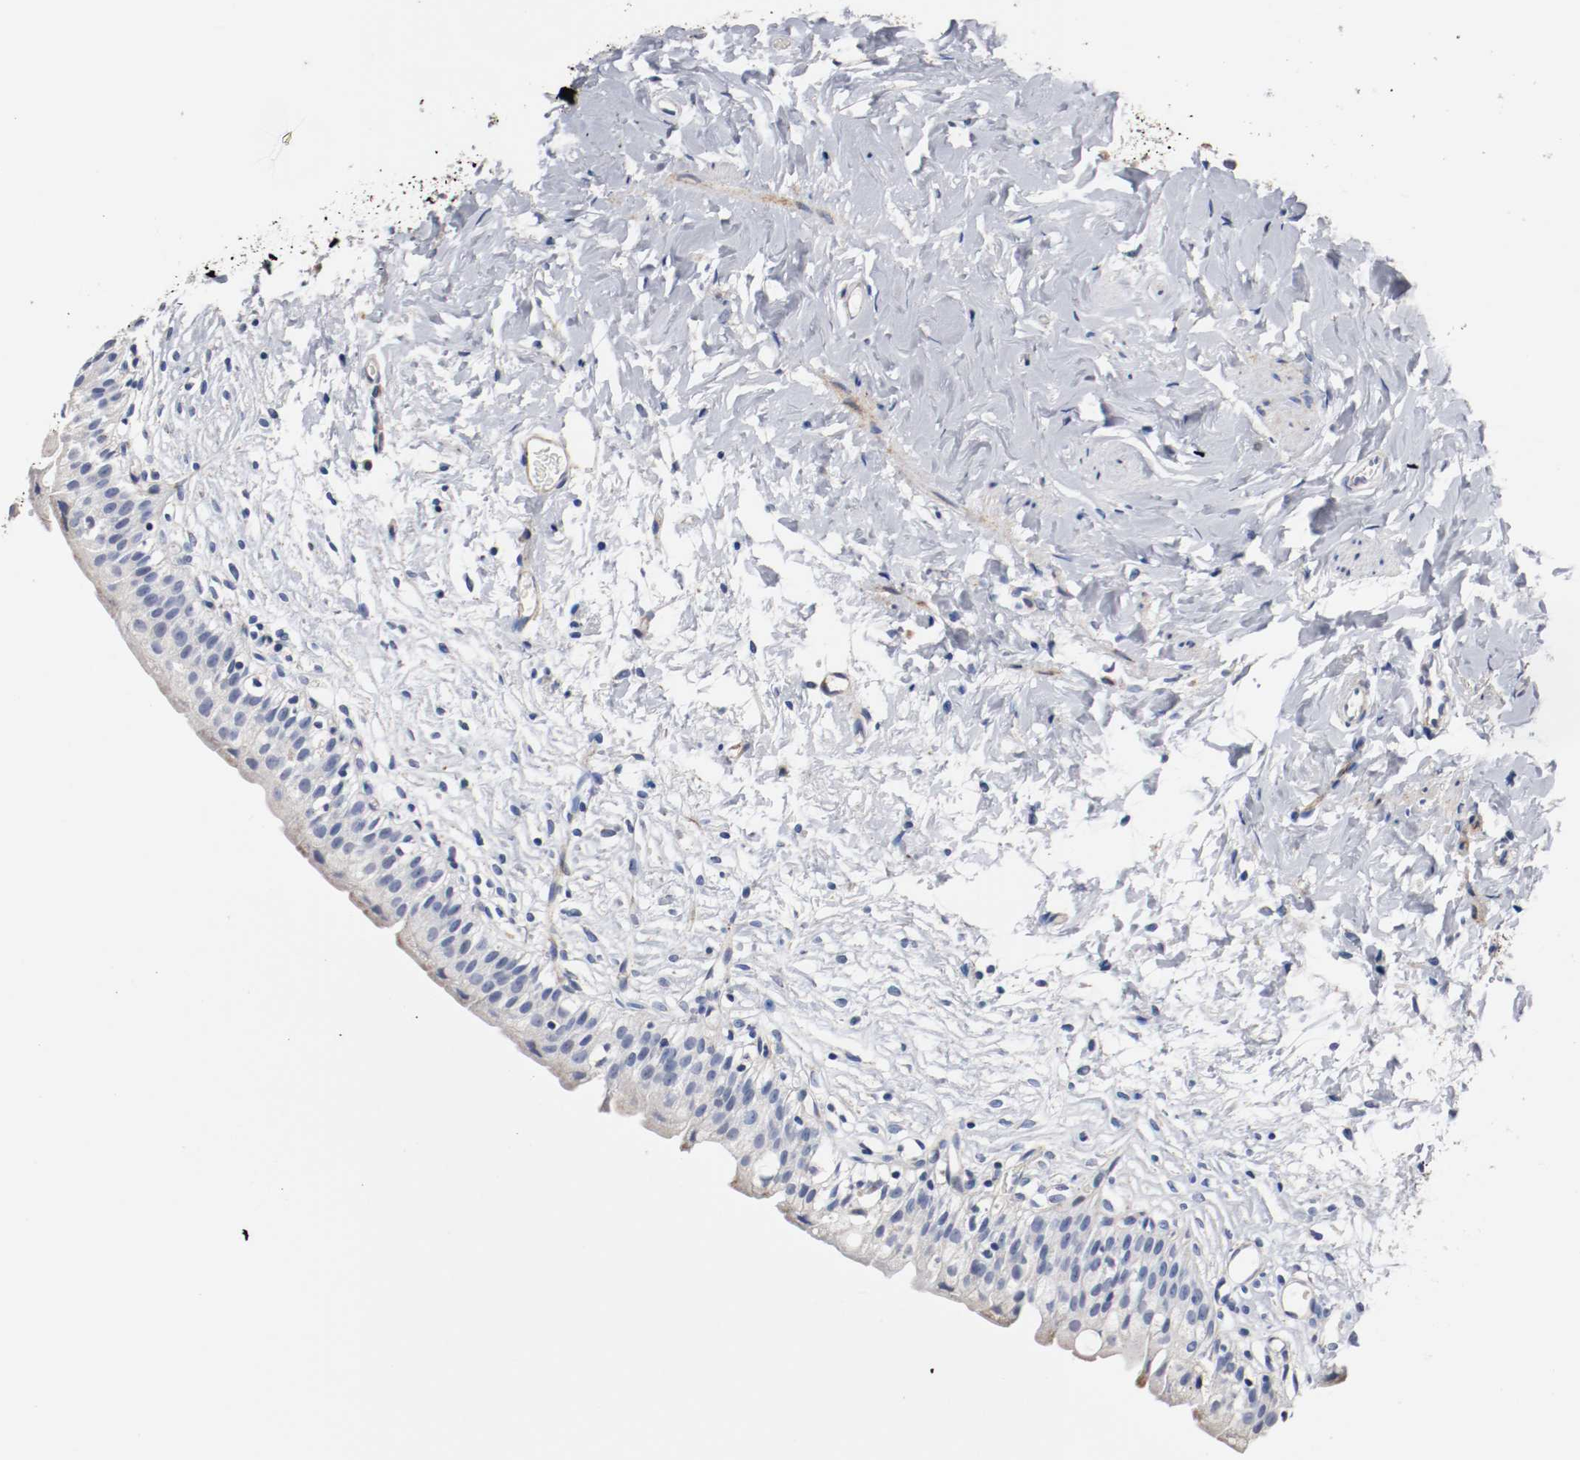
{"staining": {"intensity": "weak", "quantity": "25%-75%", "location": "cytoplasmic/membranous"}, "tissue": "urinary bladder", "cell_type": "Urothelial cells", "image_type": "normal", "snomed": [{"axis": "morphology", "description": "Normal tissue, NOS"}, {"axis": "topography", "description": "Urinary bladder"}], "caption": "High-magnification brightfield microscopy of unremarkable urinary bladder stained with DAB (brown) and counterstained with hematoxylin (blue). urothelial cells exhibit weak cytoplasmic/membranous positivity is appreciated in about25%-75% of cells.", "gene": "TUBD1", "patient": {"sex": "female", "age": 80}}